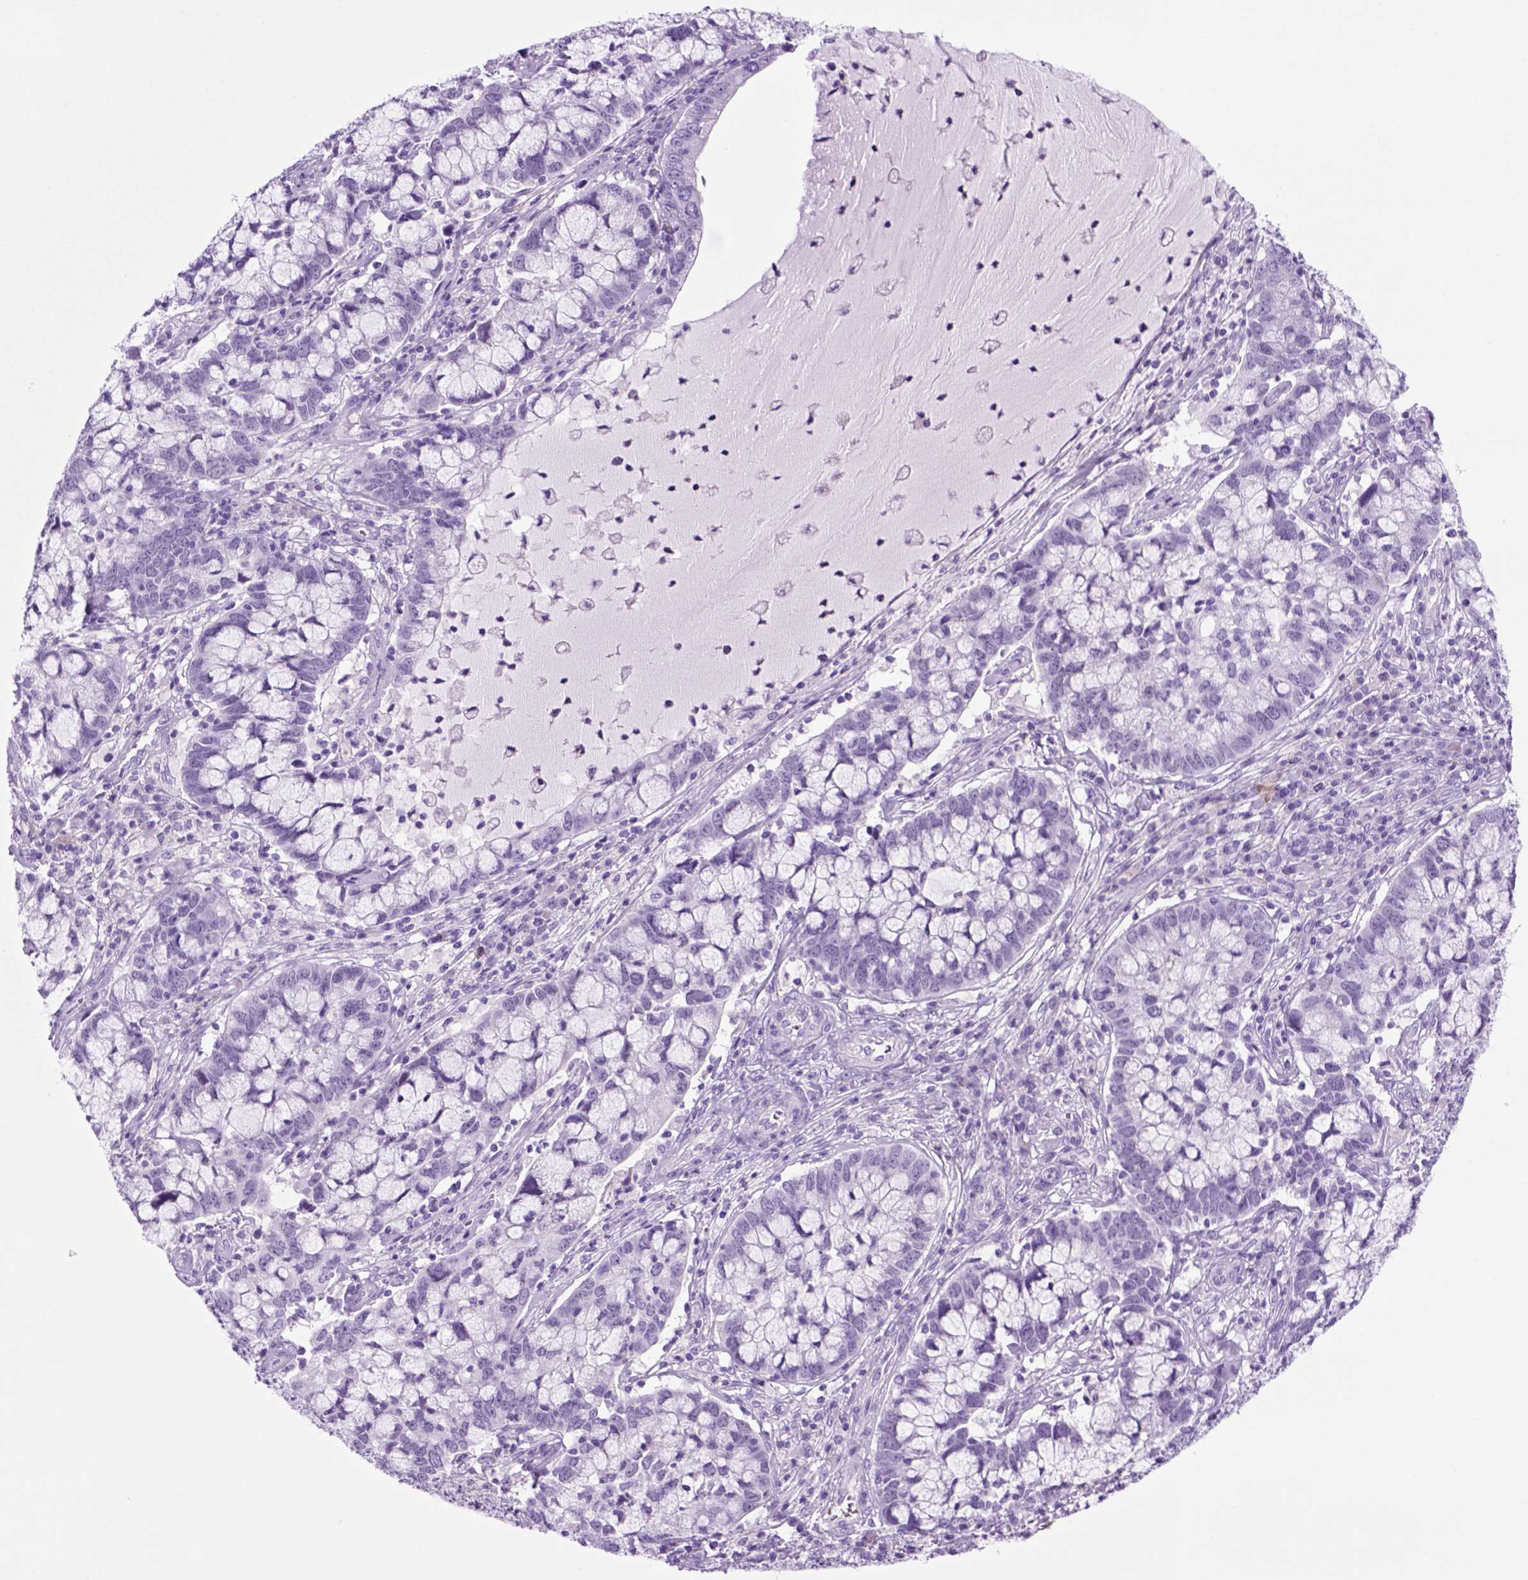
{"staining": {"intensity": "negative", "quantity": "none", "location": "none"}, "tissue": "cervical cancer", "cell_type": "Tumor cells", "image_type": "cancer", "snomed": [{"axis": "morphology", "description": "Adenocarcinoma, NOS"}, {"axis": "topography", "description": "Cervix"}], "caption": "A high-resolution histopathology image shows immunohistochemistry (IHC) staining of adenocarcinoma (cervical), which reveals no significant positivity in tumor cells.", "gene": "HHIPL2", "patient": {"sex": "female", "age": 40}}